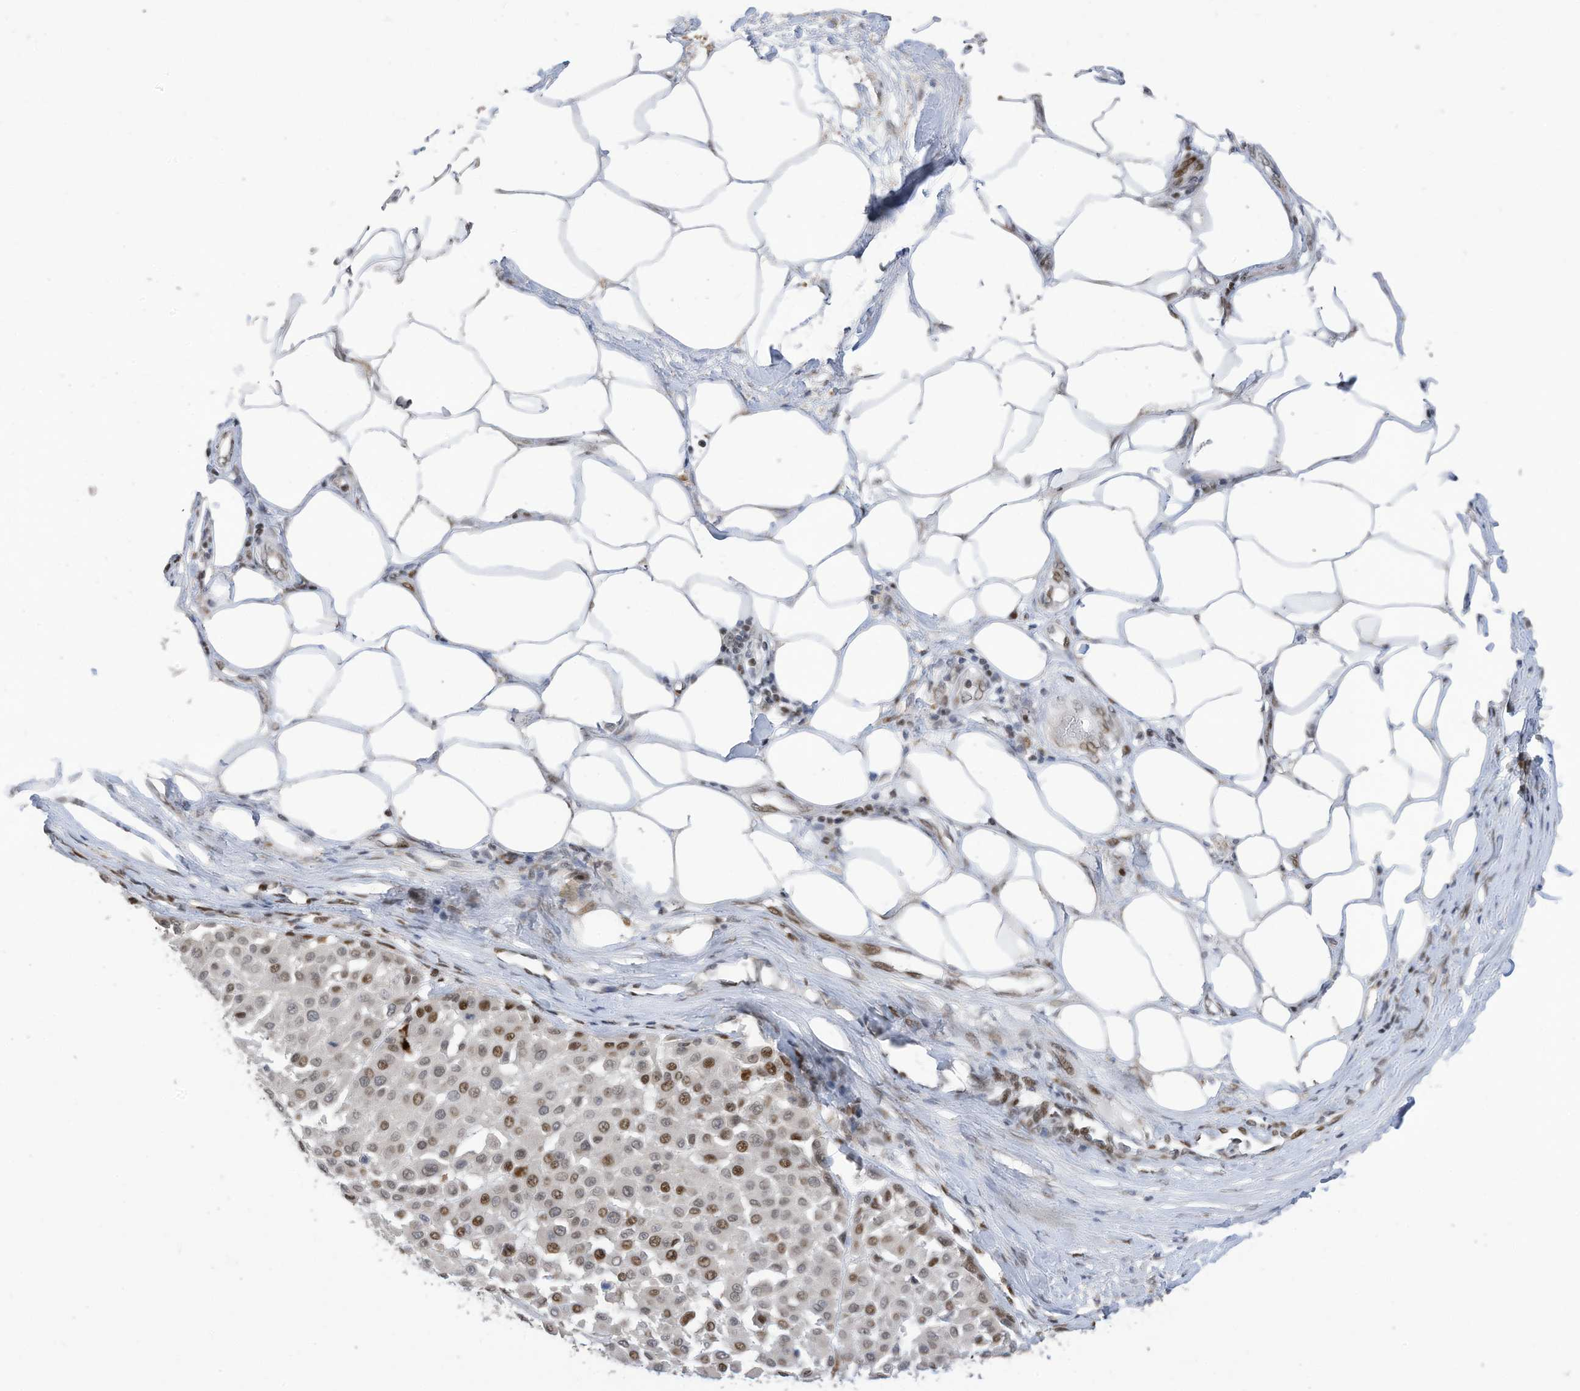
{"staining": {"intensity": "moderate", "quantity": "25%-75%", "location": "nuclear"}, "tissue": "melanoma", "cell_type": "Tumor cells", "image_type": "cancer", "snomed": [{"axis": "morphology", "description": "Malignant melanoma, Metastatic site"}, {"axis": "topography", "description": "Soft tissue"}], "caption": "A medium amount of moderate nuclear positivity is appreciated in about 25%-75% of tumor cells in malignant melanoma (metastatic site) tissue.", "gene": "RABL3", "patient": {"sex": "male", "age": 41}}